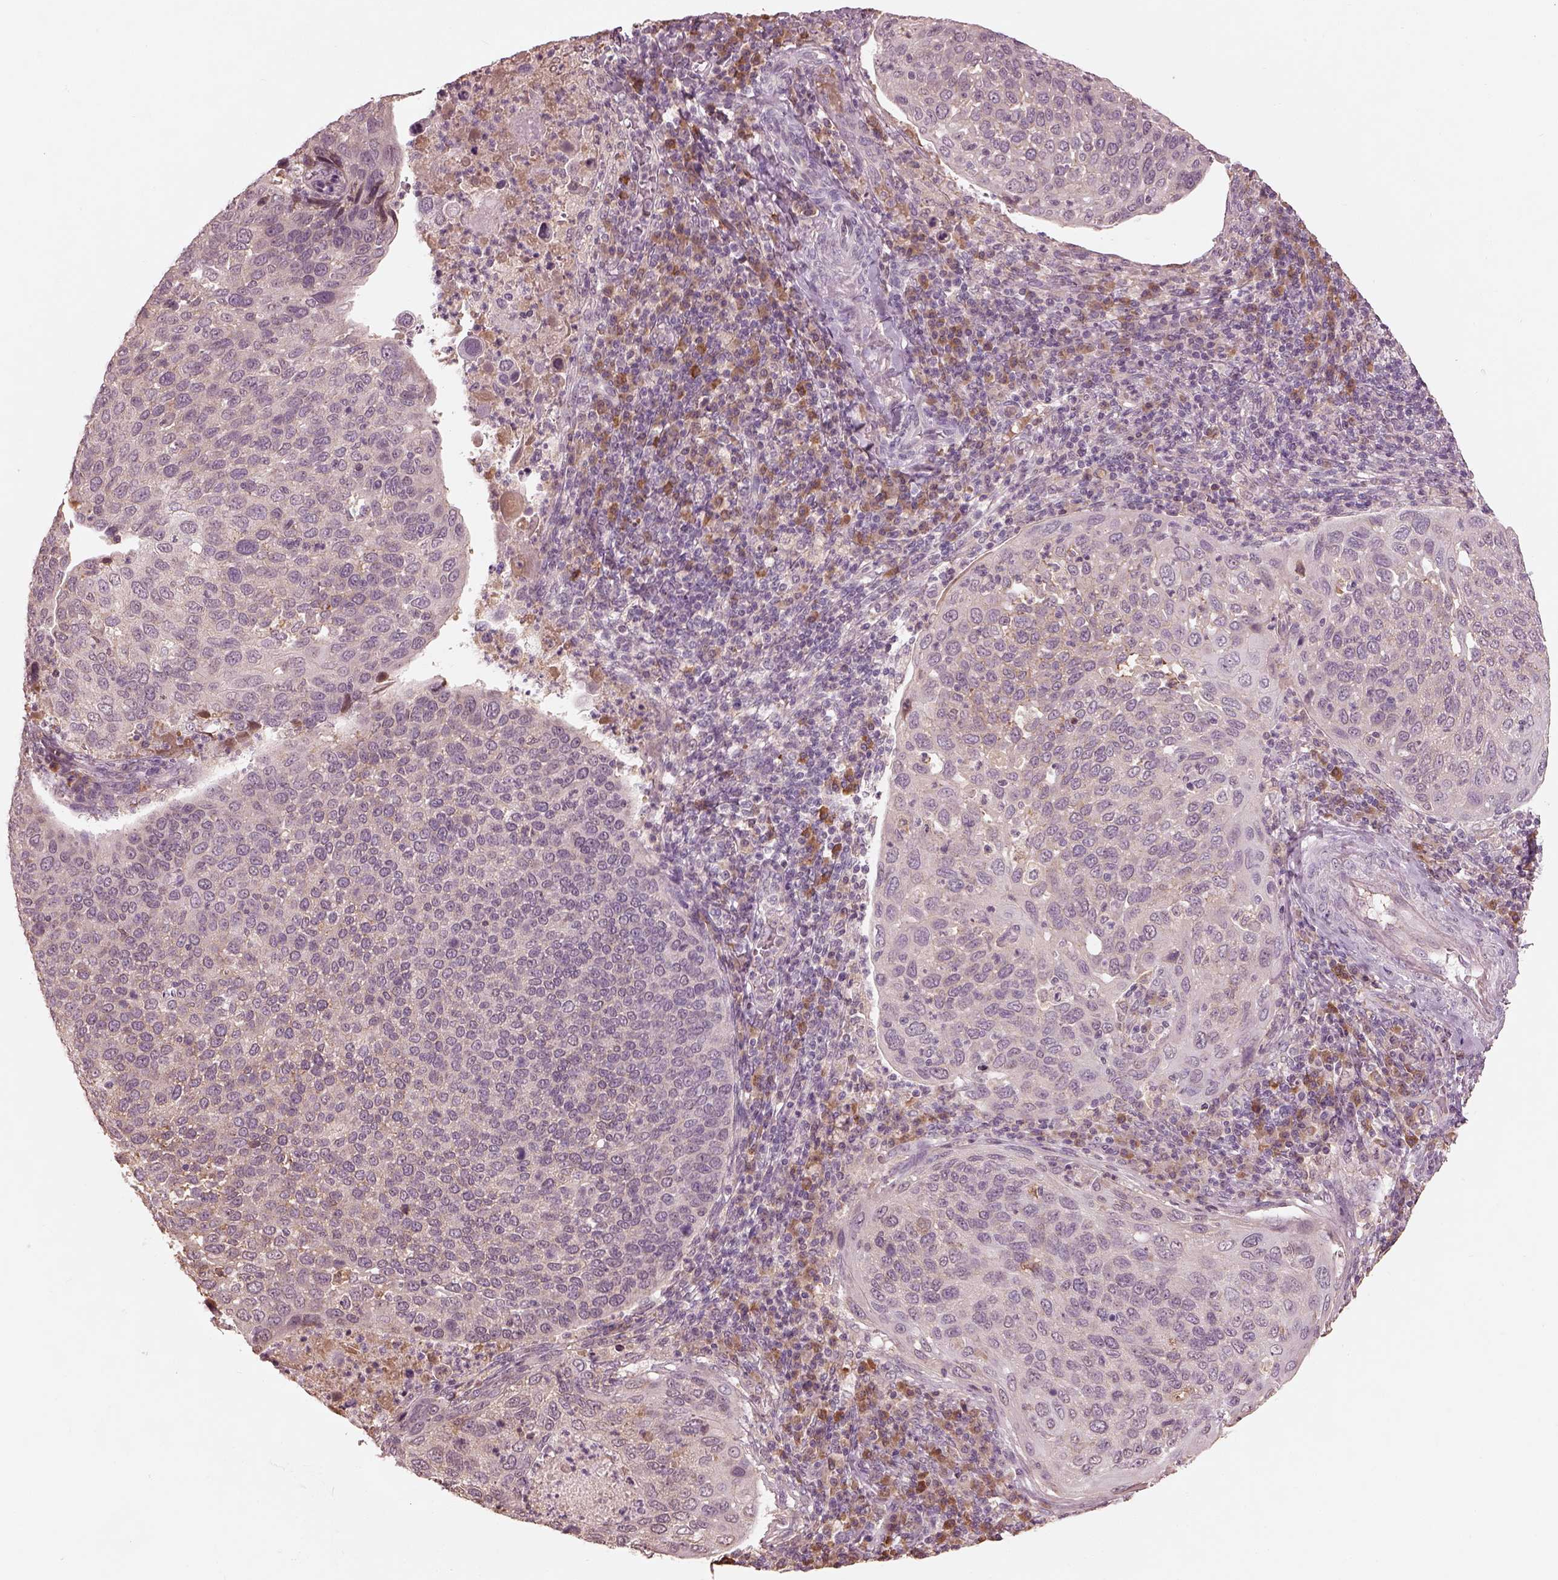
{"staining": {"intensity": "negative", "quantity": "none", "location": "none"}, "tissue": "cervical cancer", "cell_type": "Tumor cells", "image_type": "cancer", "snomed": [{"axis": "morphology", "description": "Squamous cell carcinoma, NOS"}, {"axis": "topography", "description": "Cervix"}], "caption": "Immunohistochemical staining of human squamous cell carcinoma (cervical) reveals no significant positivity in tumor cells.", "gene": "CALR3", "patient": {"sex": "female", "age": 54}}